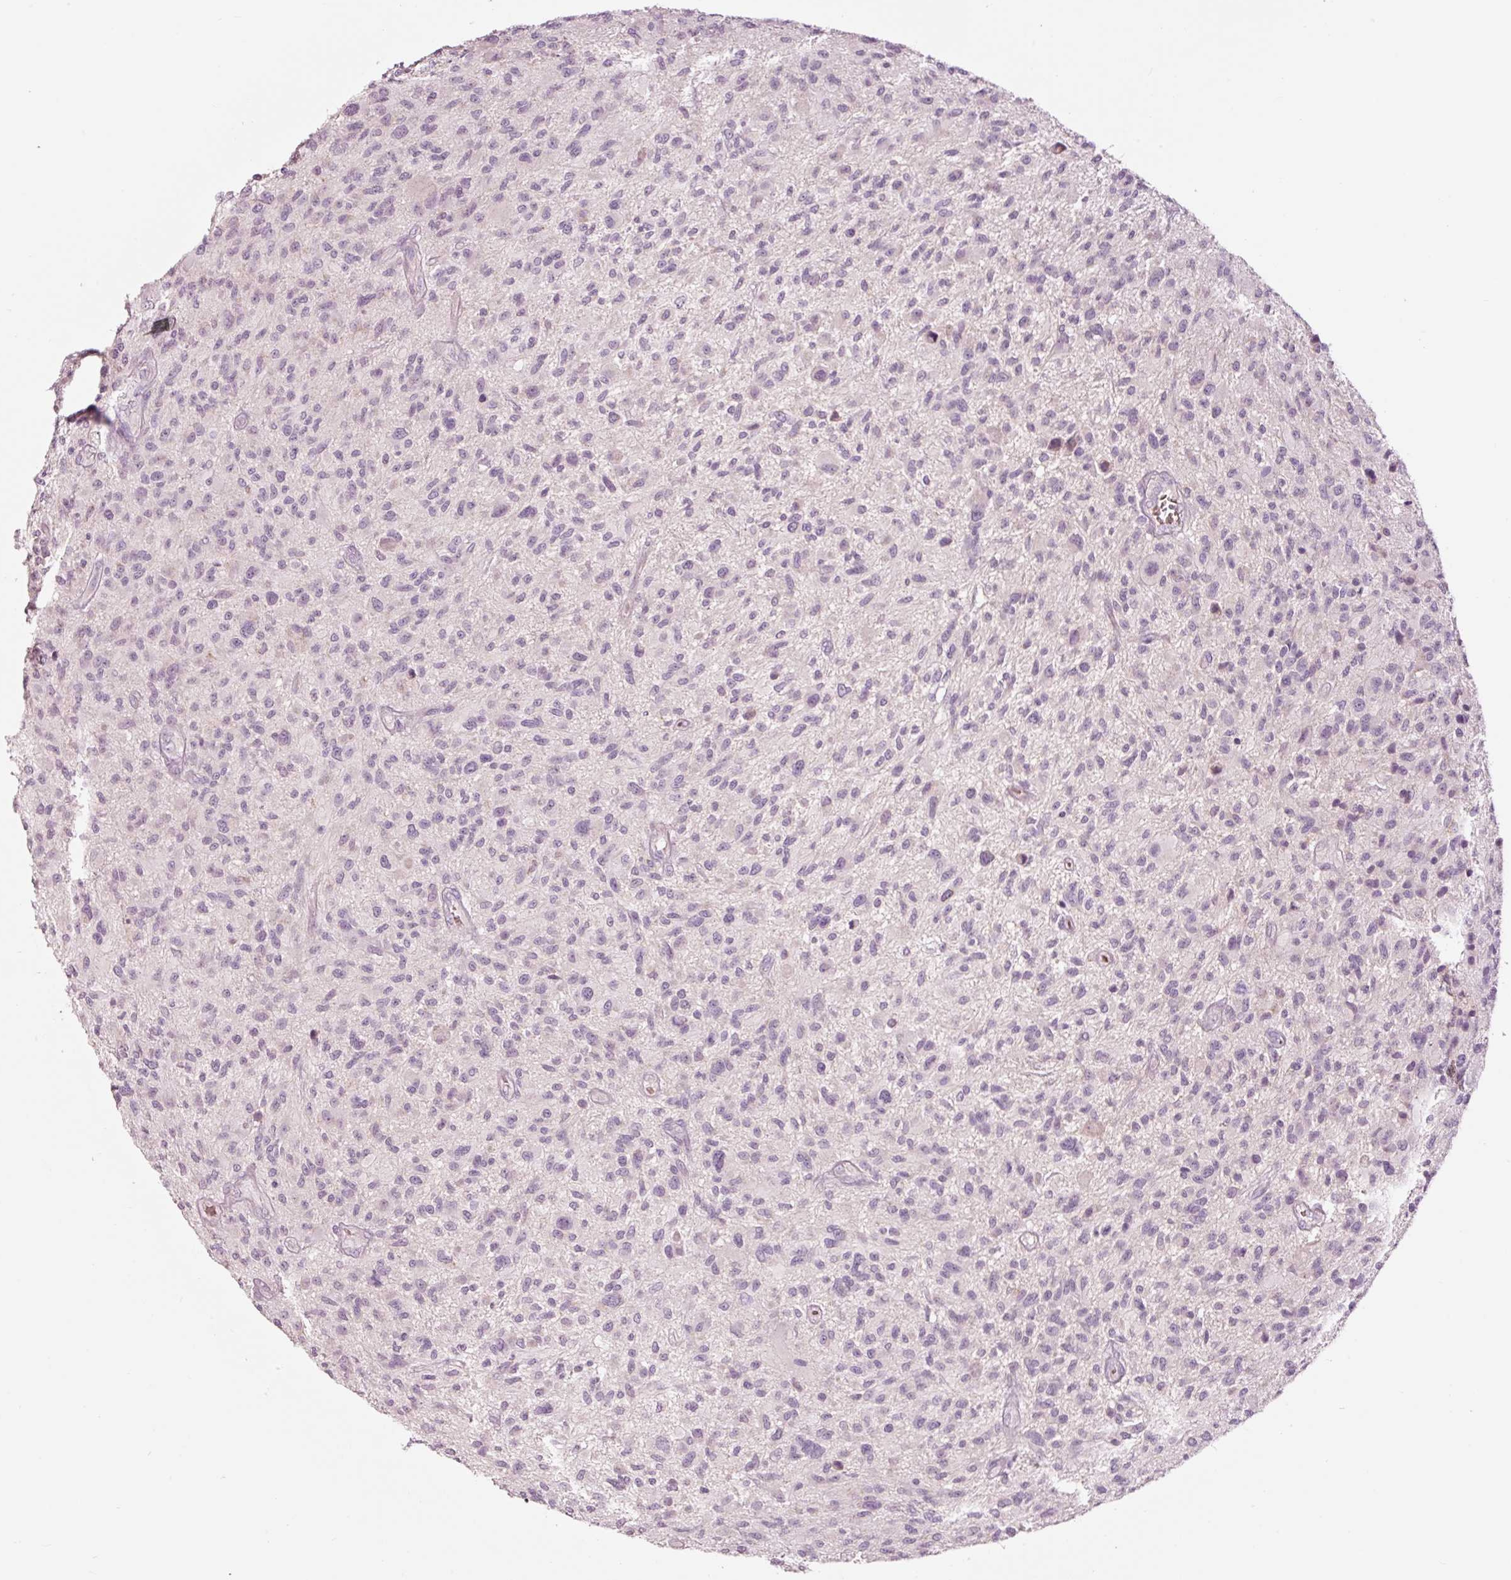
{"staining": {"intensity": "negative", "quantity": "none", "location": "none"}, "tissue": "glioma", "cell_type": "Tumor cells", "image_type": "cancer", "snomed": [{"axis": "morphology", "description": "Glioma, malignant, High grade"}, {"axis": "topography", "description": "Brain"}], "caption": "Immunohistochemical staining of glioma demonstrates no significant positivity in tumor cells.", "gene": "LDHAL6B", "patient": {"sex": "male", "age": 47}}